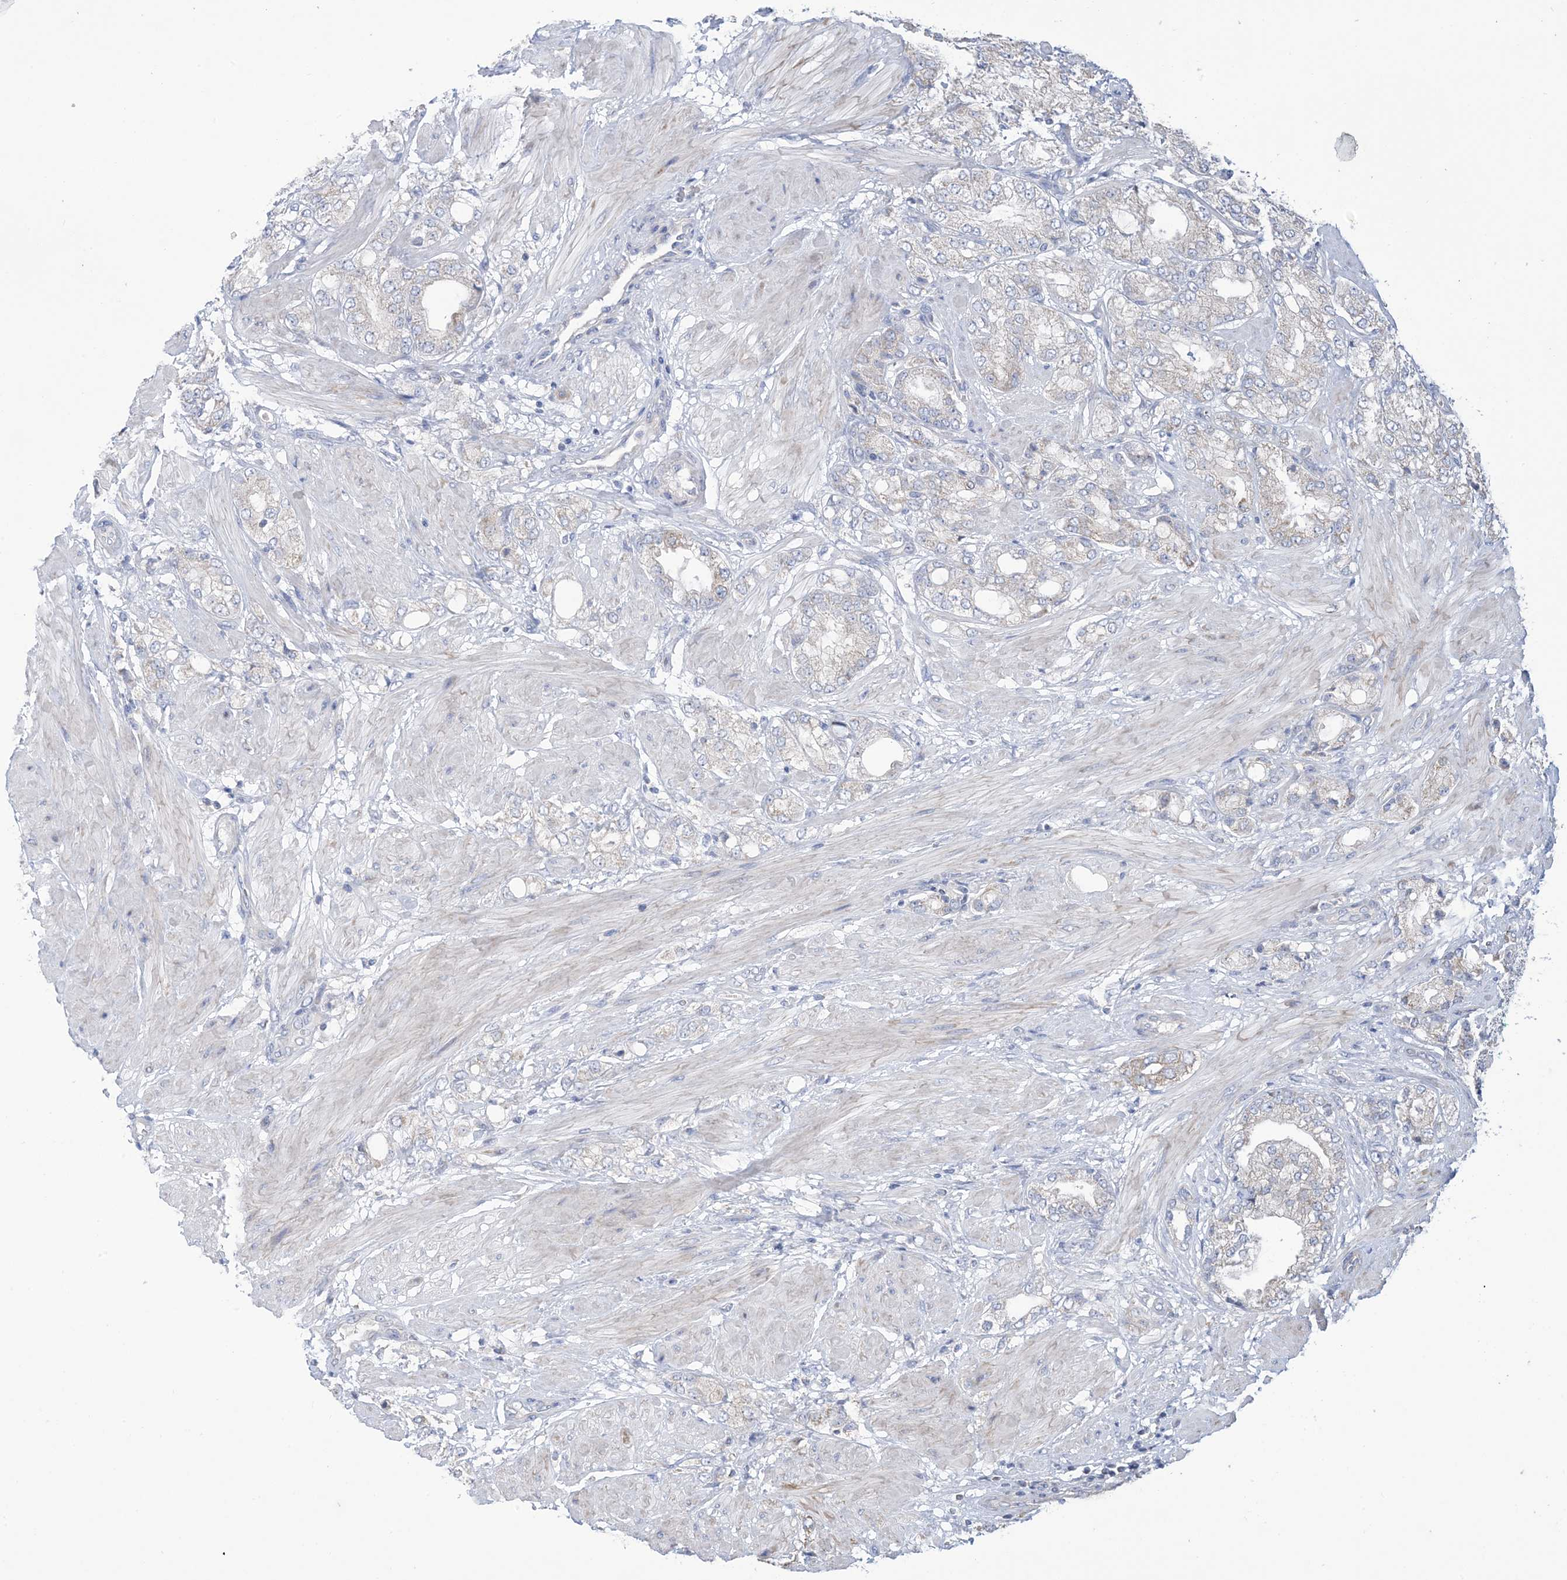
{"staining": {"intensity": "moderate", "quantity": "<25%", "location": "cytoplasmic/membranous"}, "tissue": "prostate cancer", "cell_type": "Tumor cells", "image_type": "cancer", "snomed": [{"axis": "morphology", "description": "Adenocarcinoma, High grade"}, {"axis": "topography", "description": "Prostate"}], "caption": "Immunohistochemistry (IHC) (DAB) staining of human prostate adenocarcinoma (high-grade) demonstrates moderate cytoplasmic/membranous protein positivity in approximately <25% of tumor cells. (Brightfield microscopy of DAB IHC at high magnification).", "gene": "CLEC16A", "patient": {"sex": "male", "age": 50}}